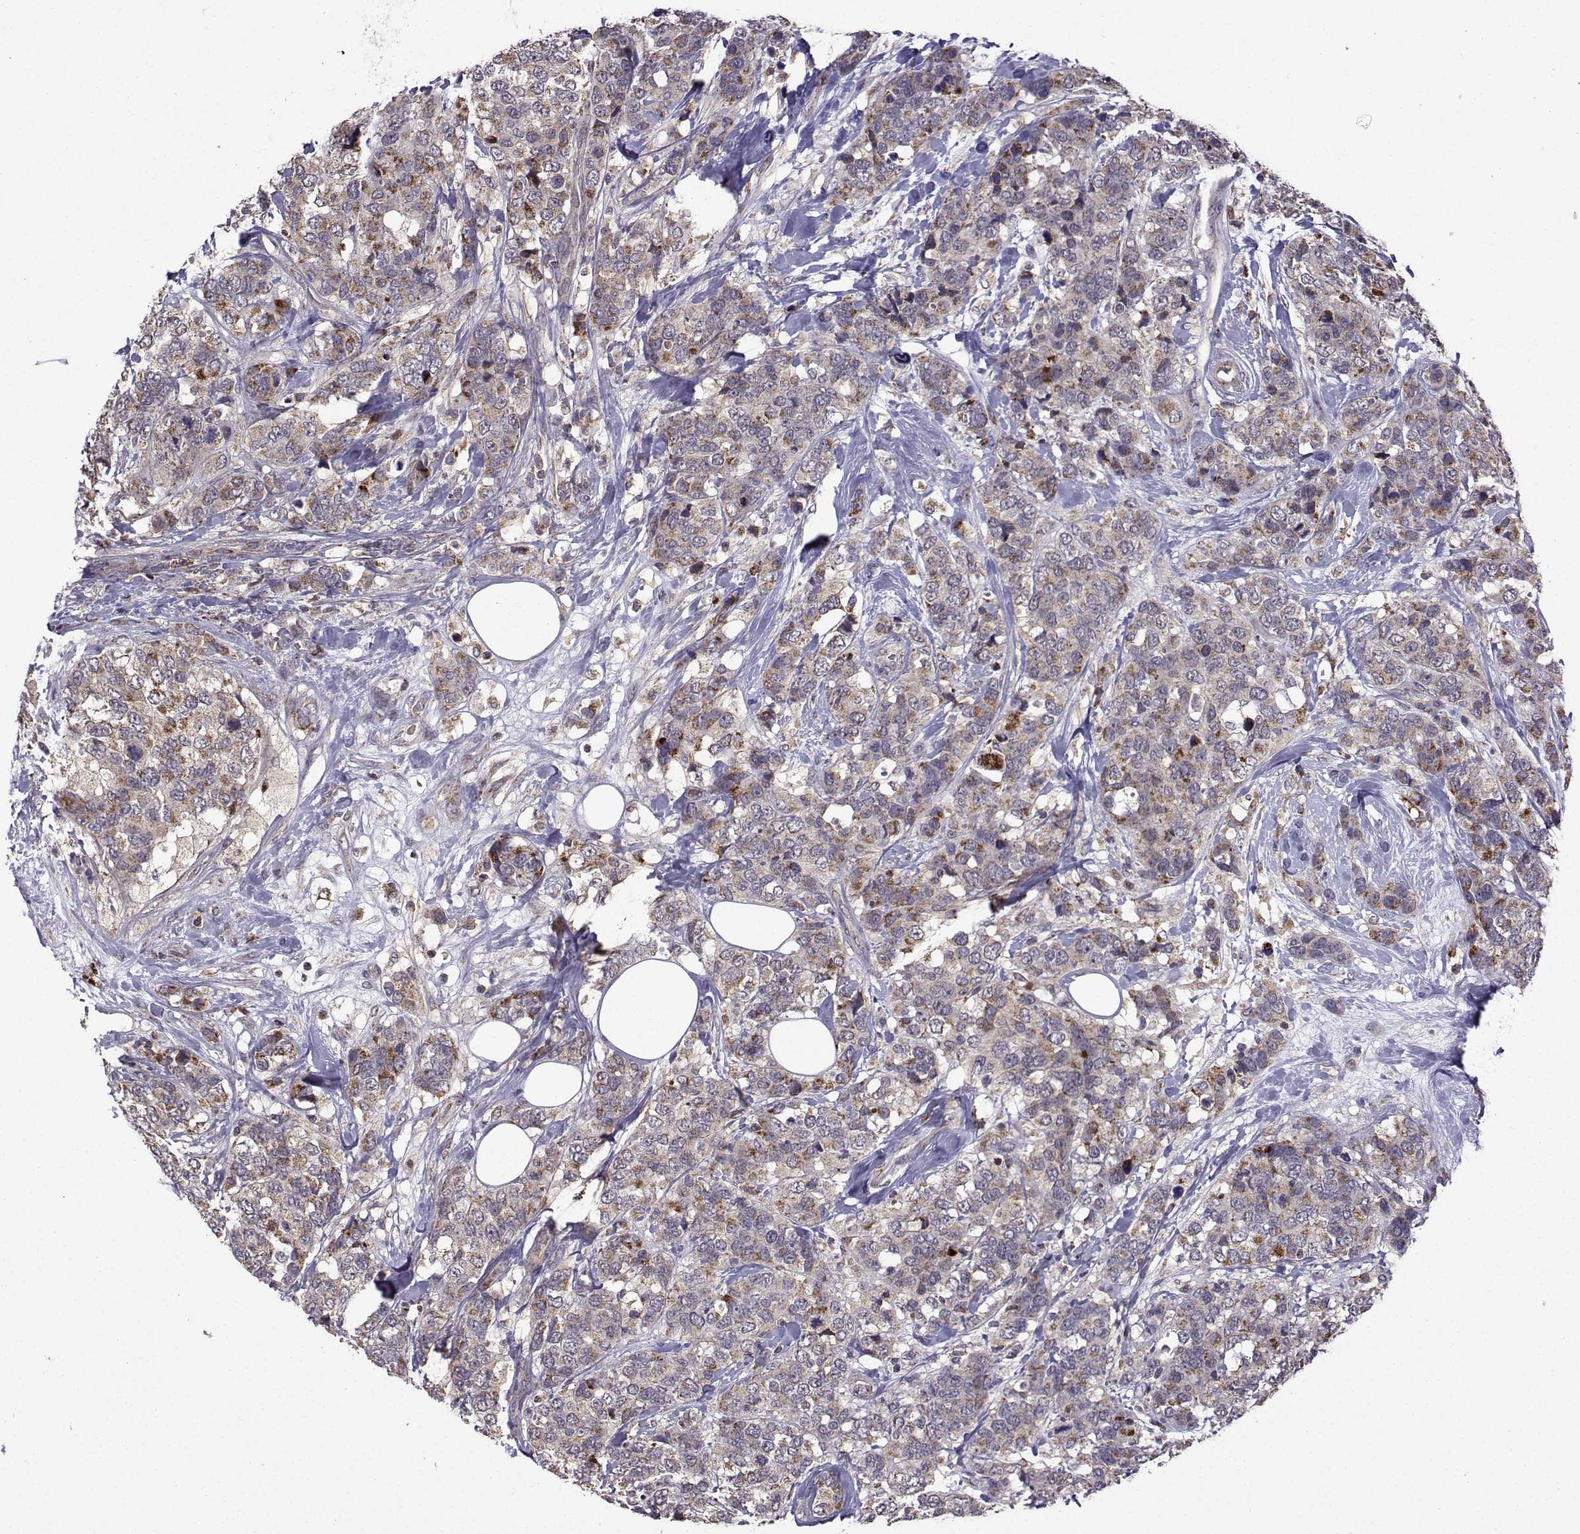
{"staining": {"intensity": "moderate", "quantity": "25%-75%", "location": "cytoplasmic/membranous"}, "tissue": "breast cancer", "cell_type": "Tumor cells", "image_type": "cancer", "snomed": [{"axis": "morphology", "description": "Lobular carcinoma"}, {"axis": "topography", "description": "Breast"}], "caption": "Human breast cancer stained with a brown dye displays moderate cytoplasmic/membranous positive expression in approximately 25%-75% of tumor cells.", "gene": "TAB2", "patient": {"sex": "female", "age": 59}}